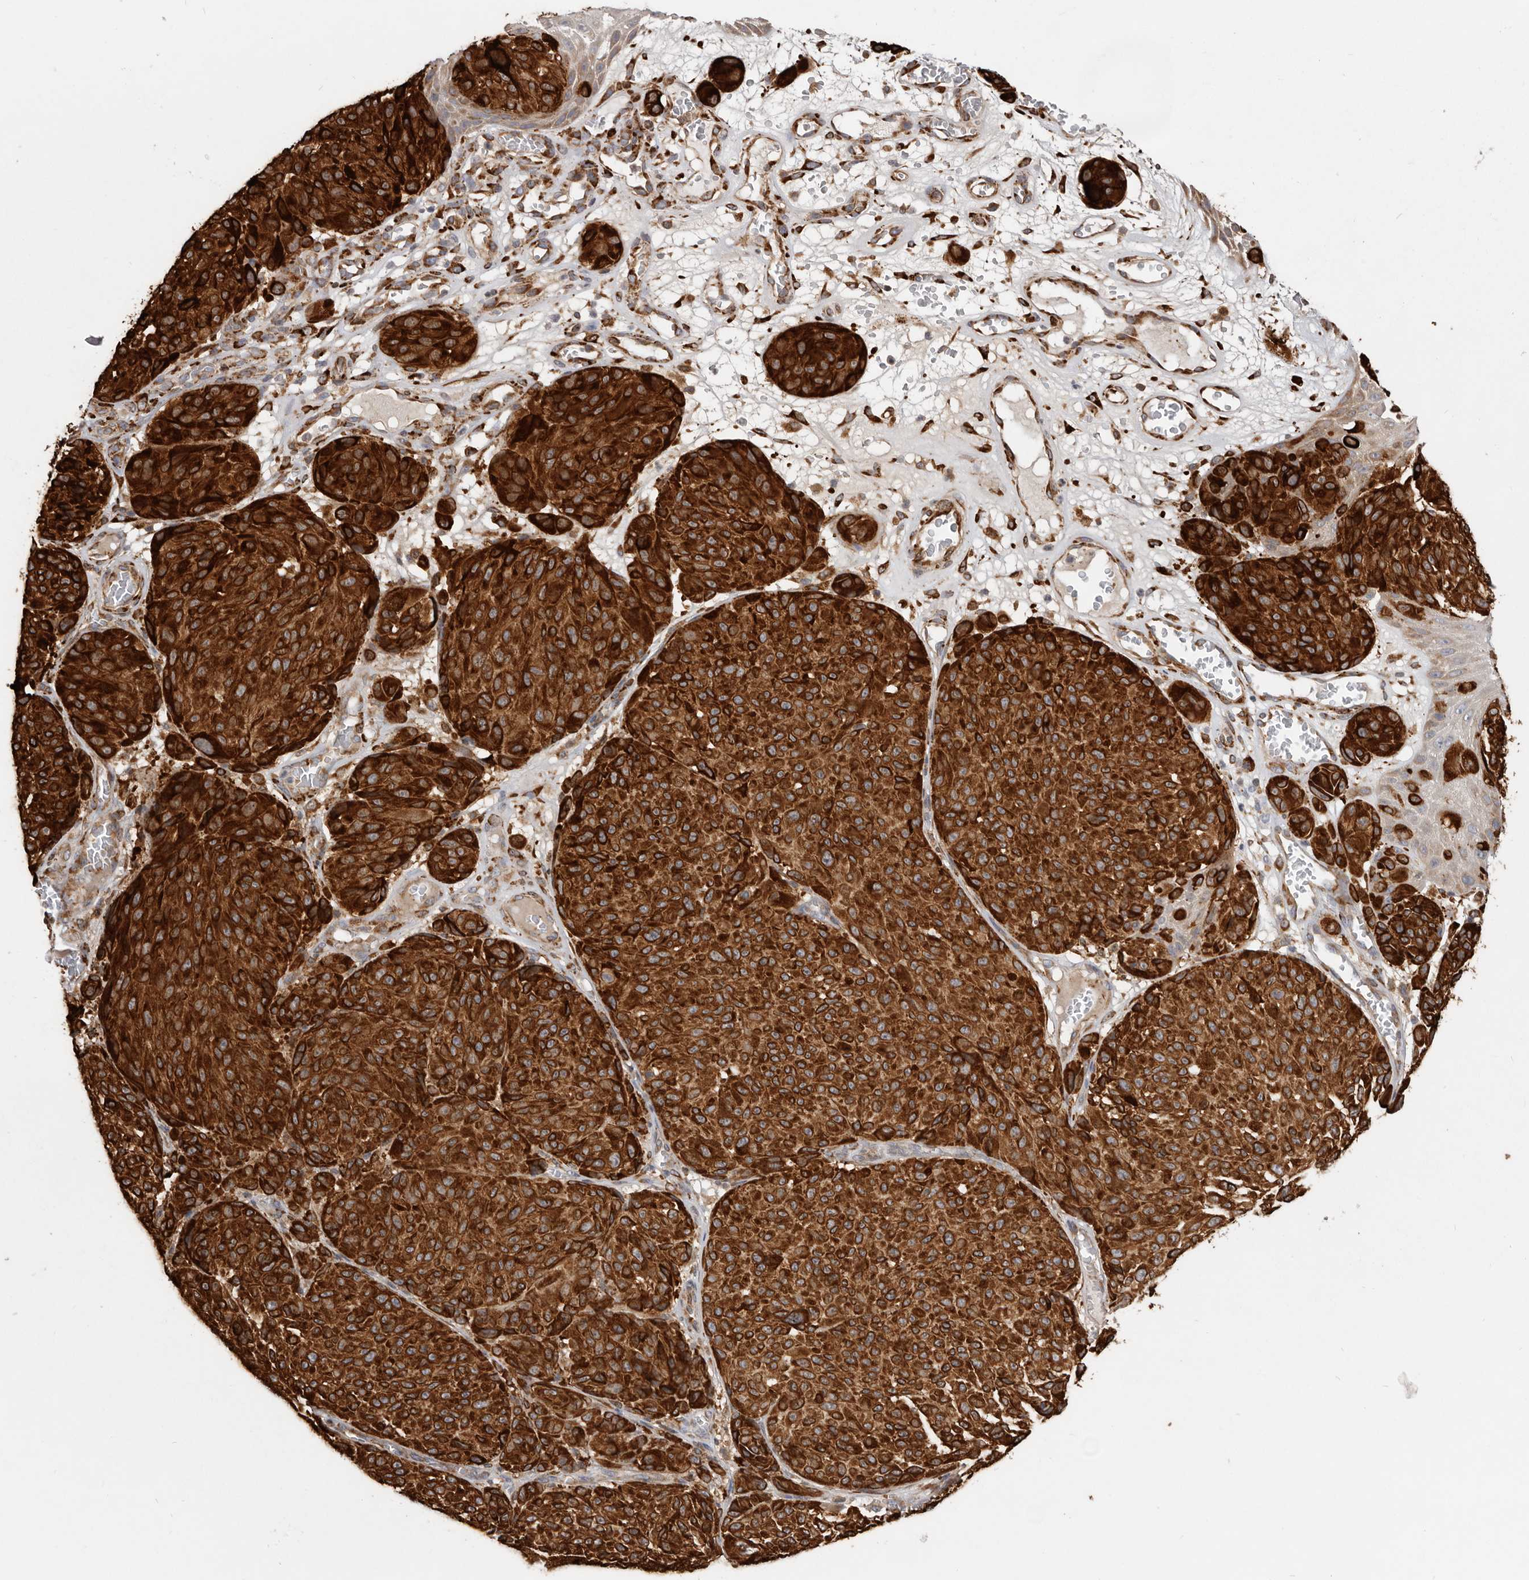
{"staining": {"intensity": "strong", "quantity": ">75%", "location": "cytoplasmic/membranous"}, "tissue": "melanoma", "cell_type": "Tumor cells", "image_type": "cancer", "snomed": [{"axis": "morphology", "description": "Malignant melanoma, NOS"}, {"axis": "topography", "description": "Skin"}], "caption": "Strong cytoplasmic/membranous expression is seen in approximately >75% of tumor cells in malignant melanoma.", "gene": "WDTC1", "patient": {"sex": "male", "age": 83}}